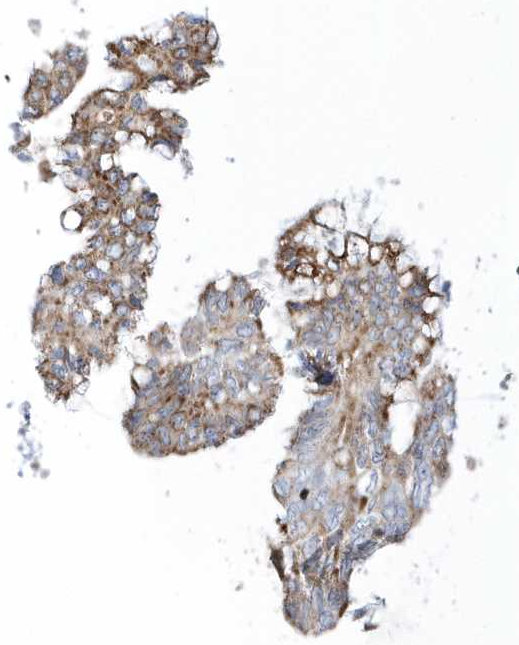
{"staining": {"intensity": "moderate", "quantity": ">75%", "location": "cytoplasmic/membranous"}, "tissue": "pancreatic cancer", "cell_type": "Tumor cells", "image_type": "cancer", "snomed": [{"axis": "morphology", "description": "Adenocarcinoma, NOS"}, {"axis": "topography", "description": "Pancreas"}], "caption": "An image of pancreatic cancer (adenocarcinoma) stained for a protein exhibits moderate cytoplasmic/membranous brown staining in tumor cells.", "gene": "OPA1", "patient": {"sex": "female", "age": 73}}